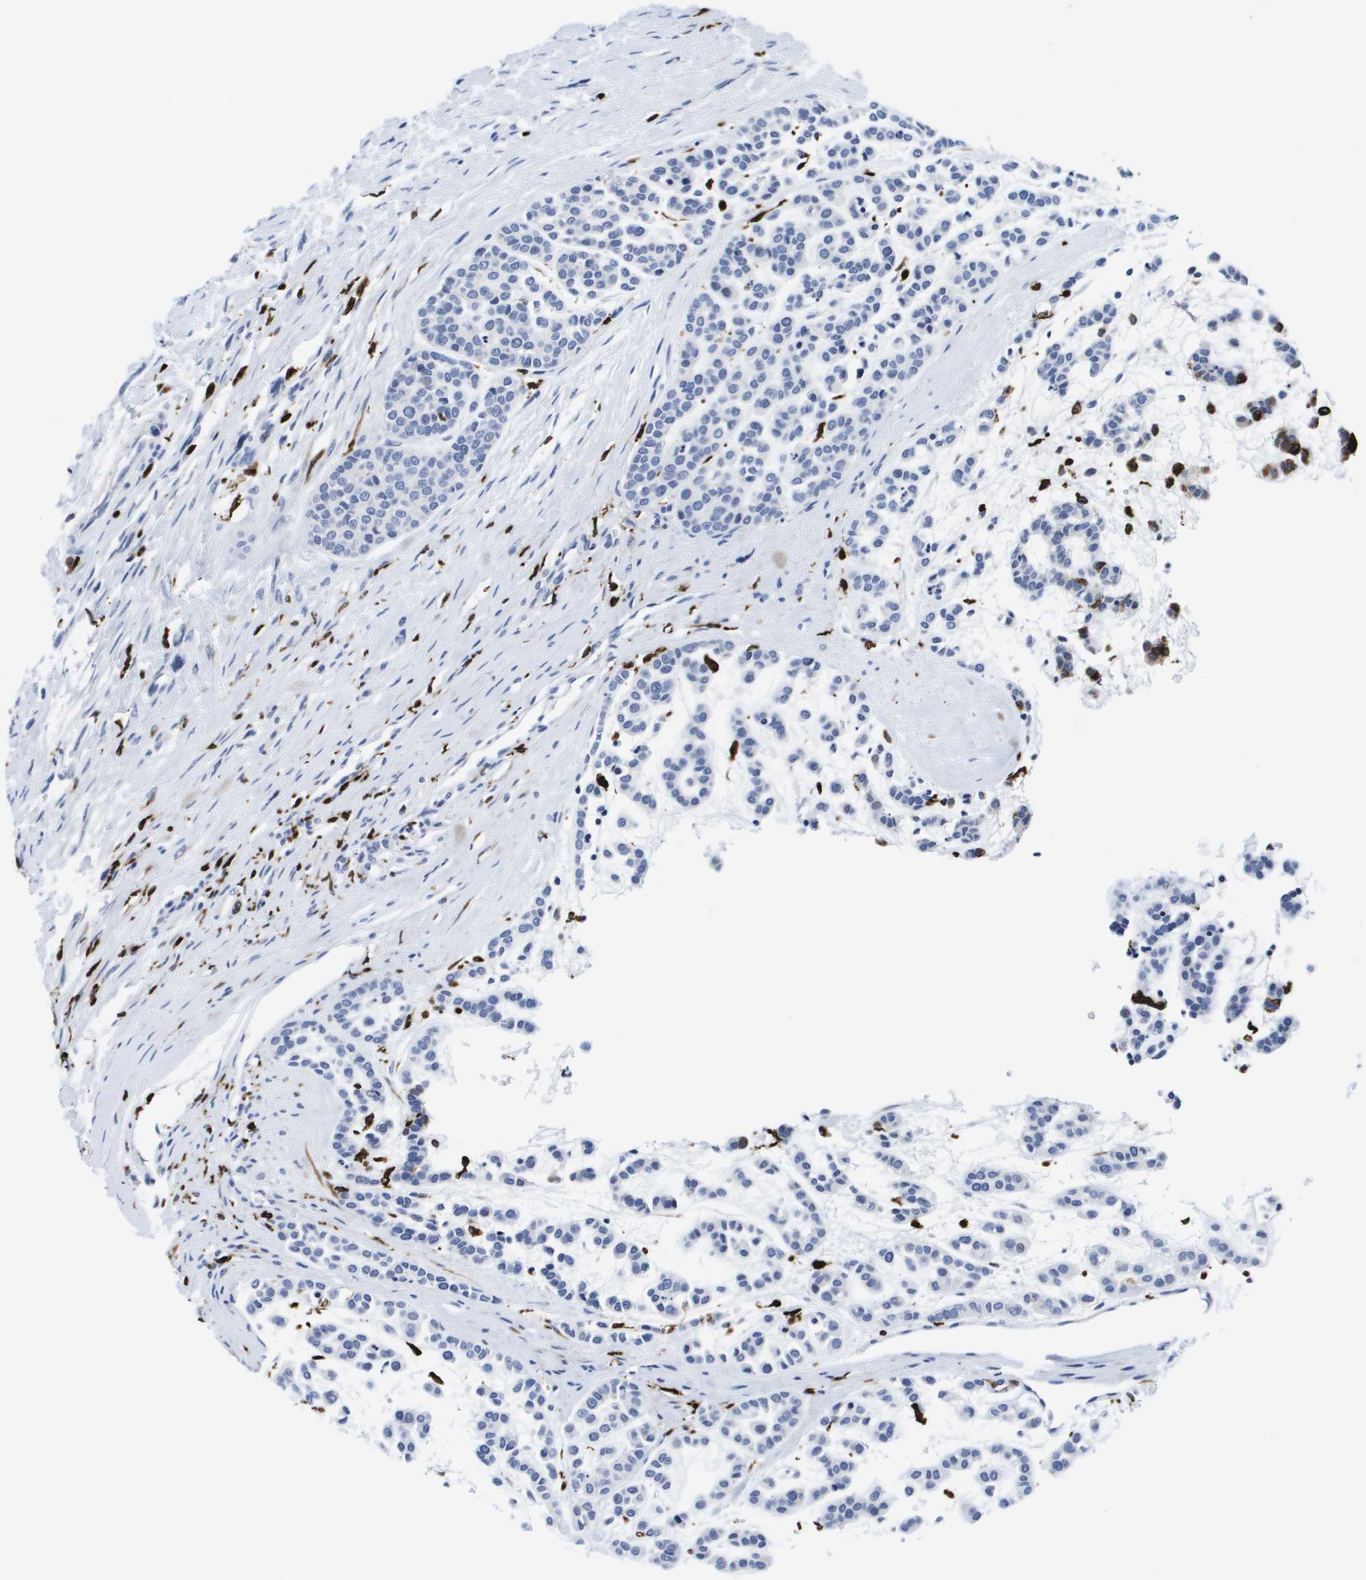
{"staining": {"intensity": "negative", "quantity": "none", "location": "none"}, "tissue": "head and neck cancer", "cell_type": "Tumor cells", "image_type": "cancer", "snomed": [{"axis": "morphology", "description": "Adenocarcinoma, NOS"}, {"axis": "morphology", "description": "Adenoma, NOS"}, {"axis": "topography", "description": "Head-Neck"}], "caption": "Immunohistochemical staining of adenoma (head and neck) exhibits no significant staining in tumor cells. (DAB (3,3'-diaminobenzidine) immunohistochemistry, high magnification).", "gene": "HMOX1", "patient": {"sex": "female", "age": 55}}